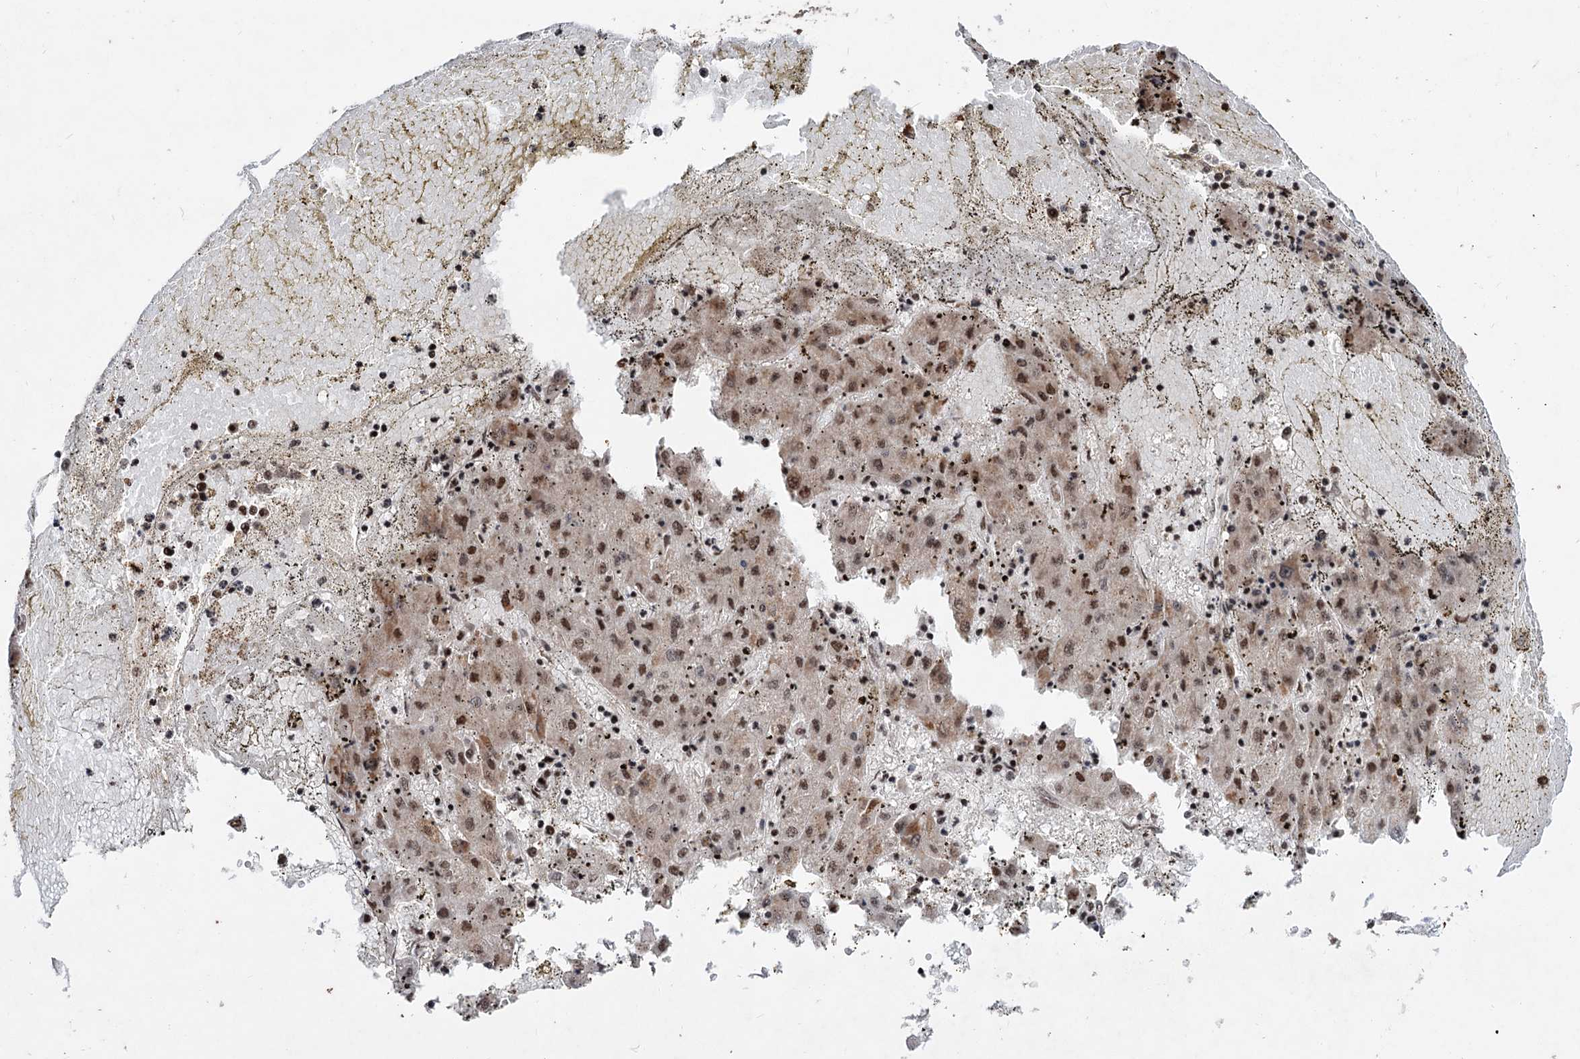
{"staining": {"intensity": "moderate", "quantity": ">75%", "location": "nuclear"}, "tissue": "liver cancer", "cell_type": "Tumor cells", "image_type": "cancer", "snomed": [{"axis": "morphology", "description": "Carcinoma, Hepatocellular, NOS"}, {"axis": "topography", "description": "Liver"}], "caption": "An image showing moderate nuclear expression in approximately >75% of tumor cells in hepatocellular carcinoma (liver), as visualized by brown immunohistochemical staining.", "gene": "MAML1", "patient": {"sex": "male", "age": 72}}